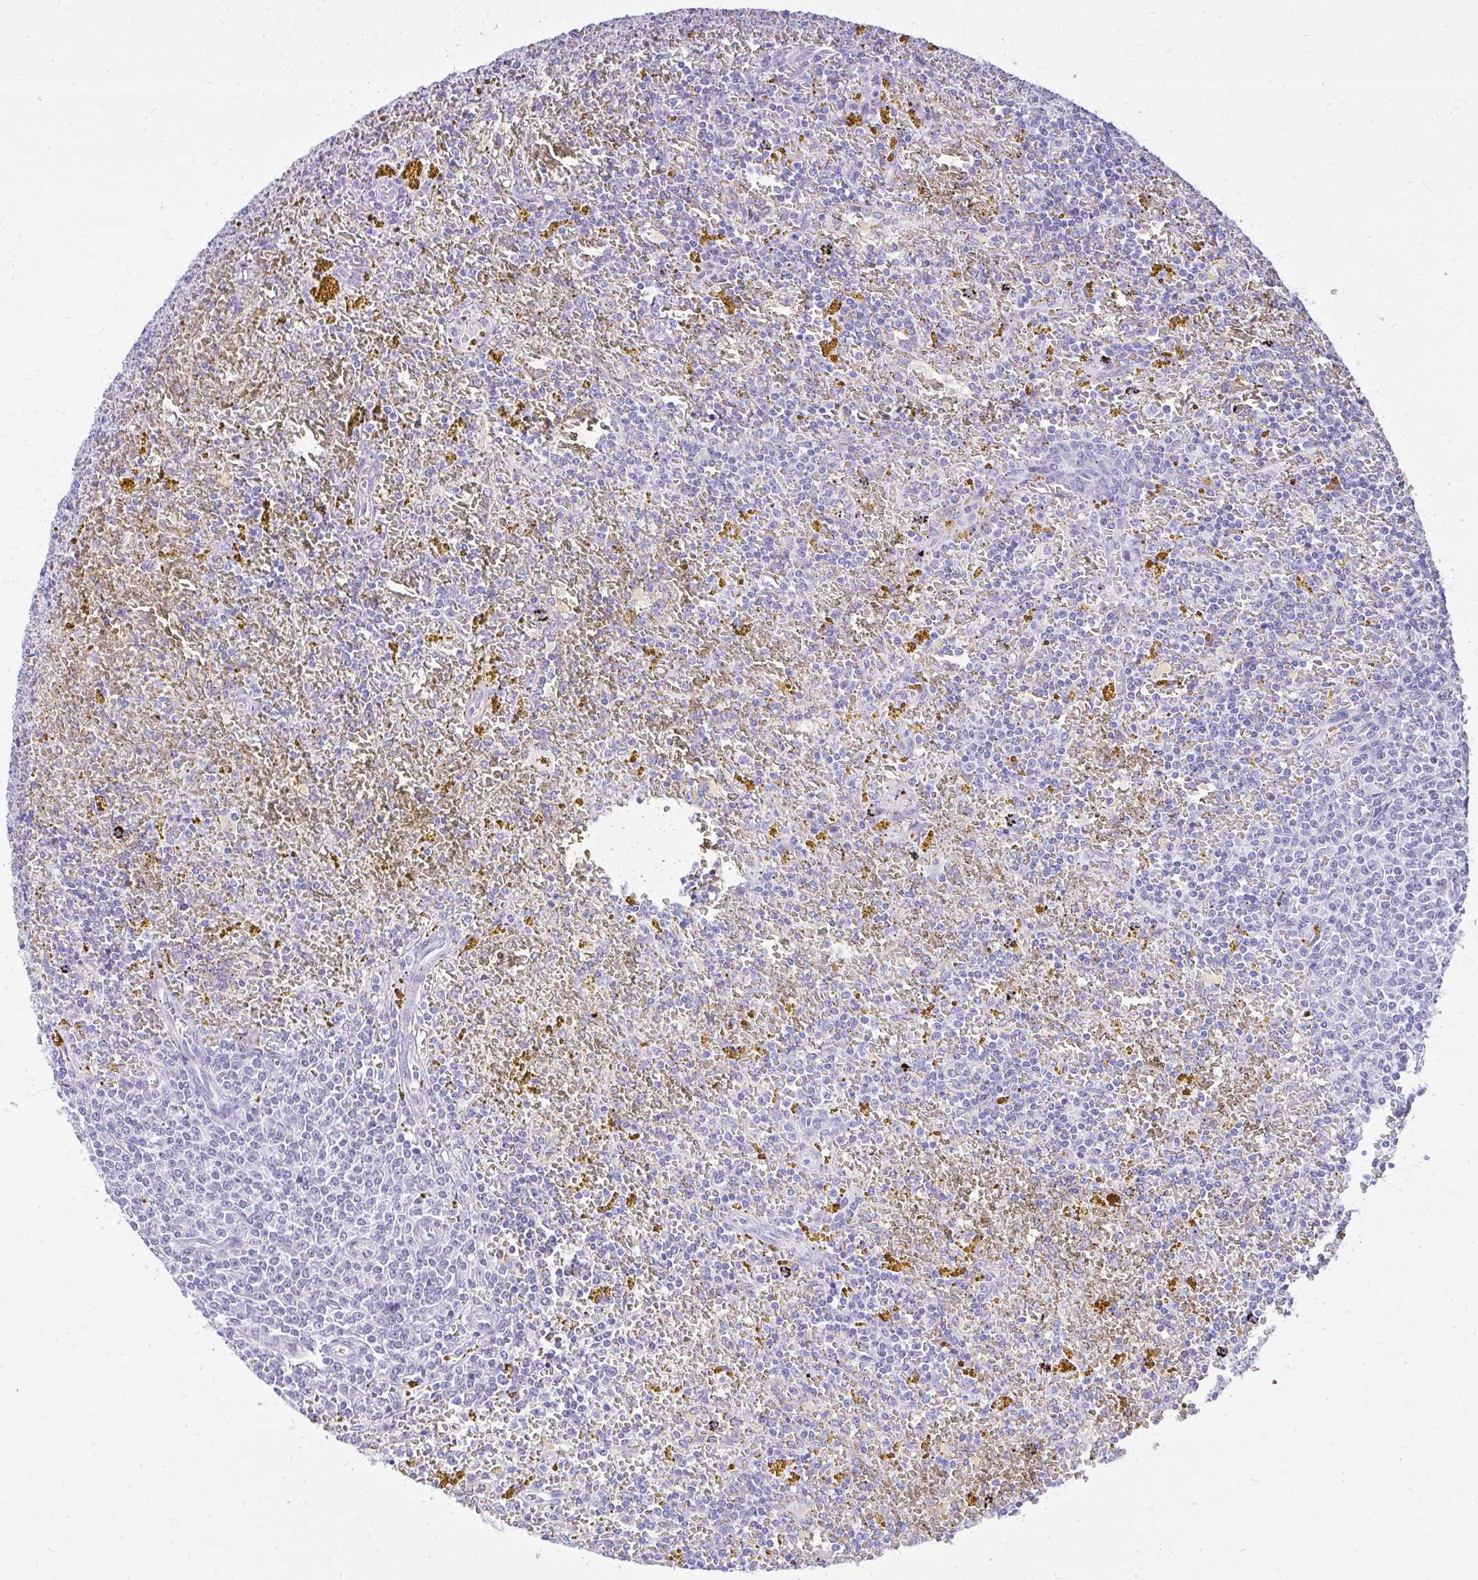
{"staining": {"intensity": "negative", "quantity": "none", "location": "none"}, "tissue": "lymphoma", "cell_type": "Tumor cells", "image_type": "cancer", "snomed": [{"axis": "morphology", "description": "Malignant lymphoma, non-Hodgkin's type, Low grade"}, {"axis": "topography", "description": "Spleen"}, {"axis": "topography", "description": "Lymph node"}], "caption": "This histopathology image is of malignant lymphoma, non-Hodgkin's type (low-grade) stained with immunohistochemistry (IHC) to label a protein in brown with the nuclei are counter-stained blue. There is no staining in tumor cells.", "gene": "PRAP1", "patient": {"sex": "female", "age": 66}}